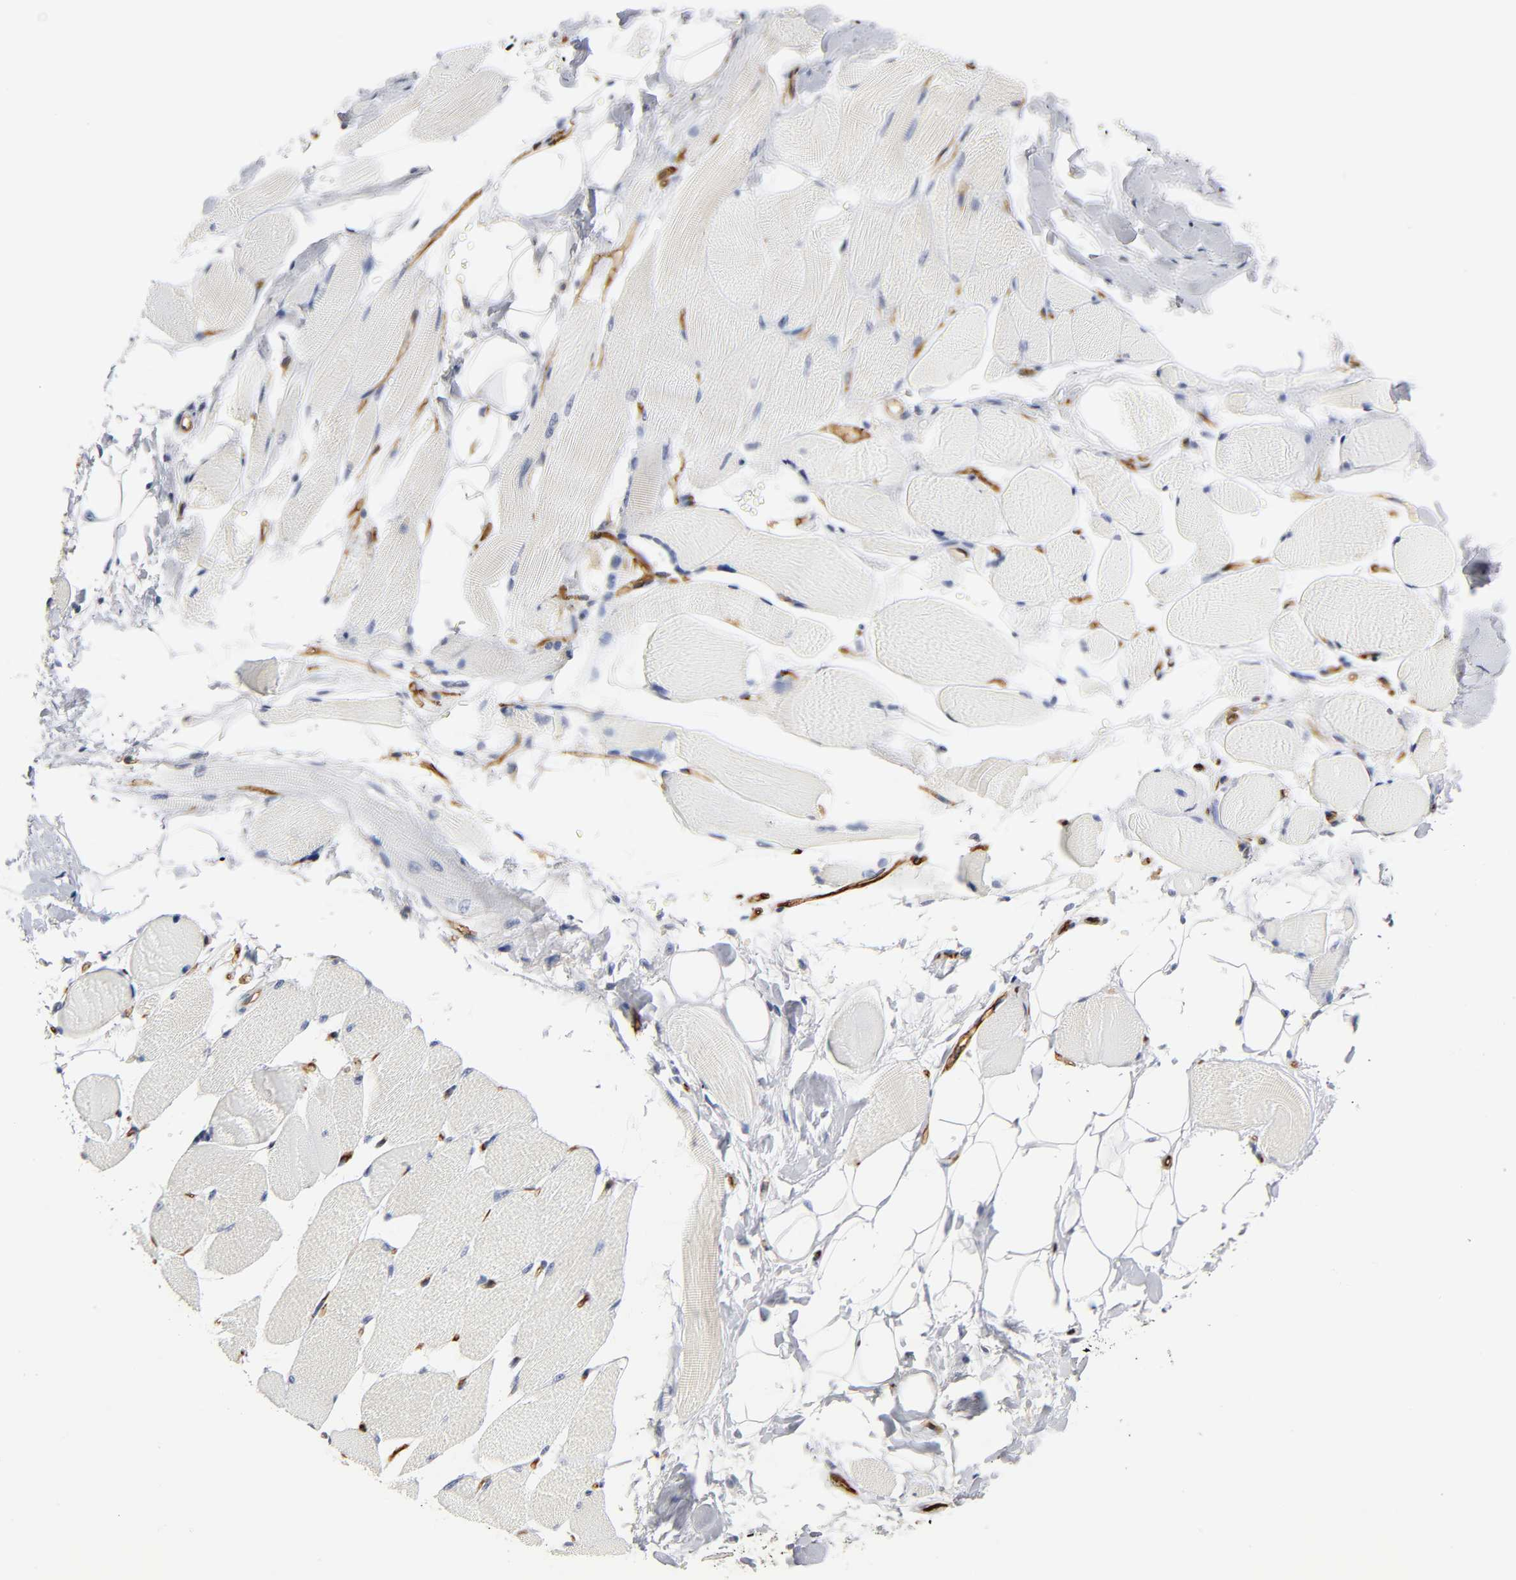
{"staining": {"intensity": "negative", "quantity": "none", "location": "none"}, "tissue": "skeletal muscle", "cell_type": "Myocytes", "image_type": "normal", "snomed": [{"axis": "morphology", "description": "Normal tissue, NOS"}, {"axis": "topography", "description": "Skeletal muscle"}, {"axis": "topography", "description": "Peripheral nerve tissue"}], "caption": "An immunohistochemistry micrograph of unremarkable skeletal muscle is shown. There is no staining in myocytes of skeletal muscle. (Brightfield microscopy of DAB immunohistochemistry (IHC) at high magnification).", "gene": "ICAM1", "patient": {"sex": "female", "age": 84}}